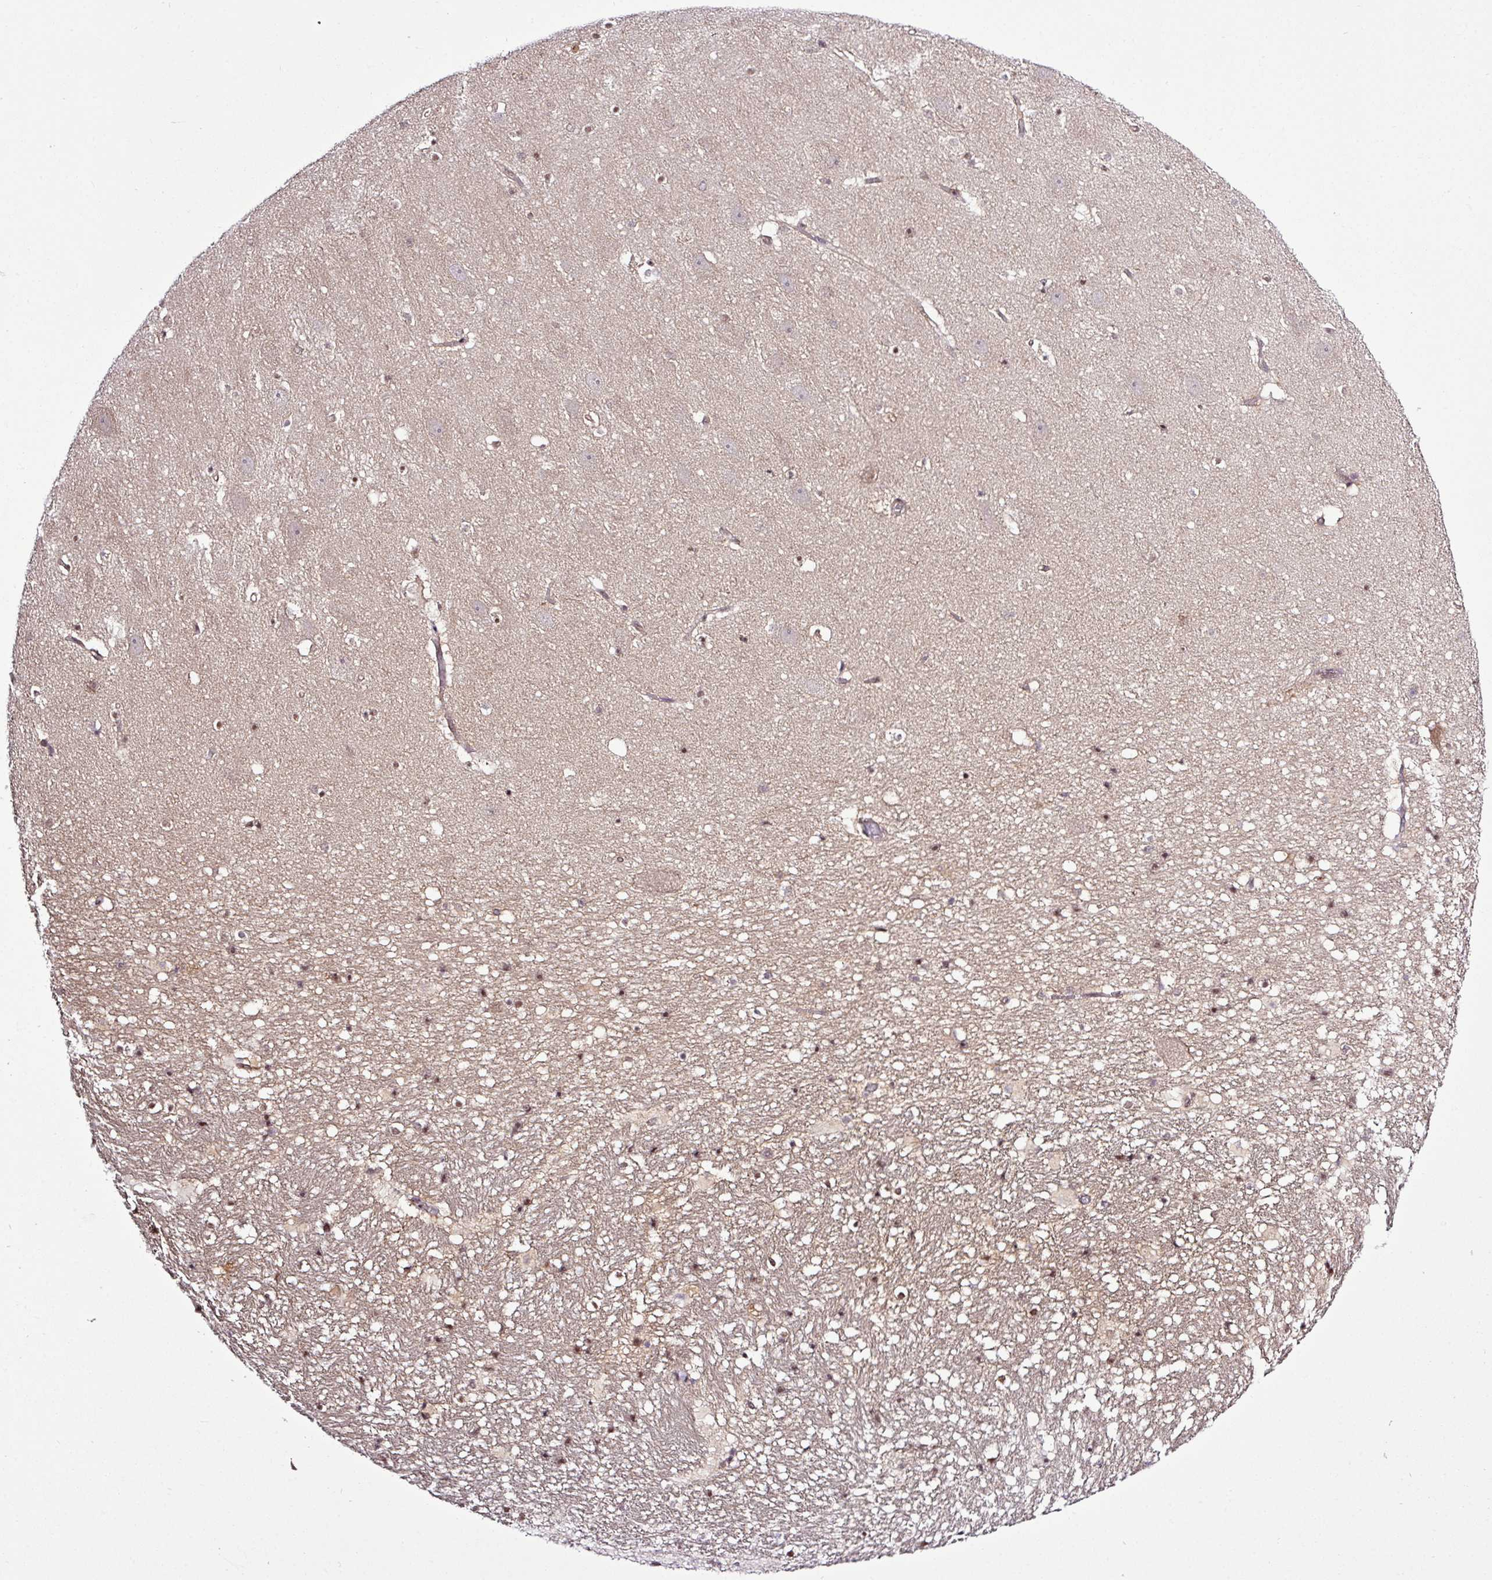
{"staining": {"intensity": "moderate", "quantity": "<25%", "location": "cytoplasmic/membranous,nuclear"}, "tissue": "hippocampus", "cell_type": "Glial cells", "image_type": "normal", "snomed": [{"axis": "morphology", "description": "Normal tissue, NOS"}, {"axis": "topography", "description": "Hippocampus"}], "caption": "Protein expression analysis of benign human hippocampus reveals moderate cytoplasmic/membranous,nuclear expression in about <25% of glial cells.", "gene": "ITPKC", "patient": {"sex": "male", "age": 37}}